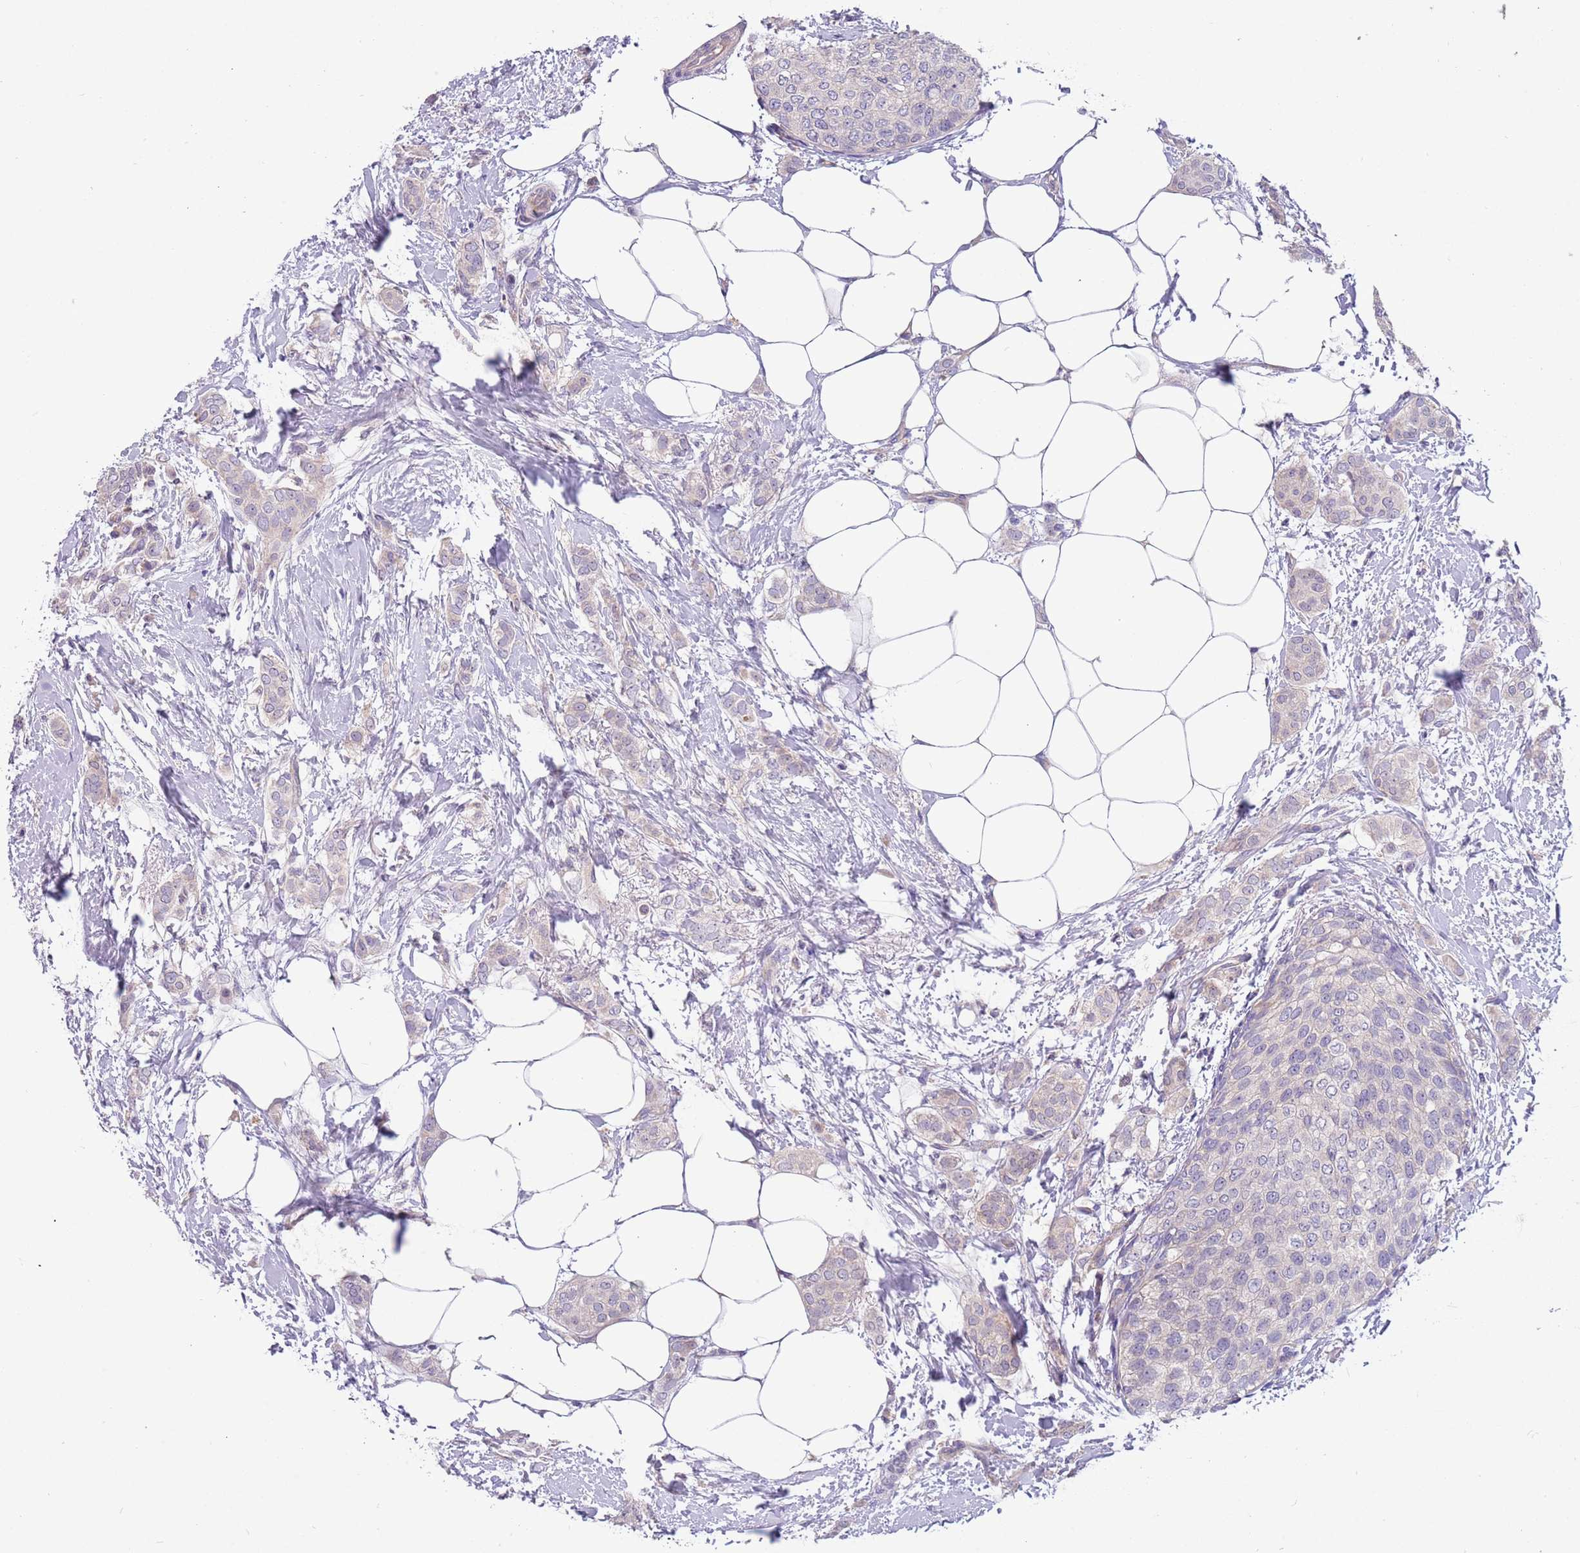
{"staining": {"intensity": "negative", "quantity": "none", "location": "none"}, "tissue": "breast cancer", "cell_type": "Tumor cells", "image_type": "cancer", "snomed": [{"axis": "morphology", "description": "Duct carcinoma"}, {"axis": "topography", "description": "Breast"}], "caption": "An immunohistochemistry (IHC) histopathology image of breast invasive ductal carcinoma is shown. There is no staining in tumor cells of breast invasive ductal carcinoma. The staining was performed using DAB (3,3'-diaminobenzidine) to visualize the protein expression in brown, while the nuclei were stained in blue with hematoxylin (Magnification: 20x).", "gene": "CABYR", "patient": {"sex": "female", "age": 72}}